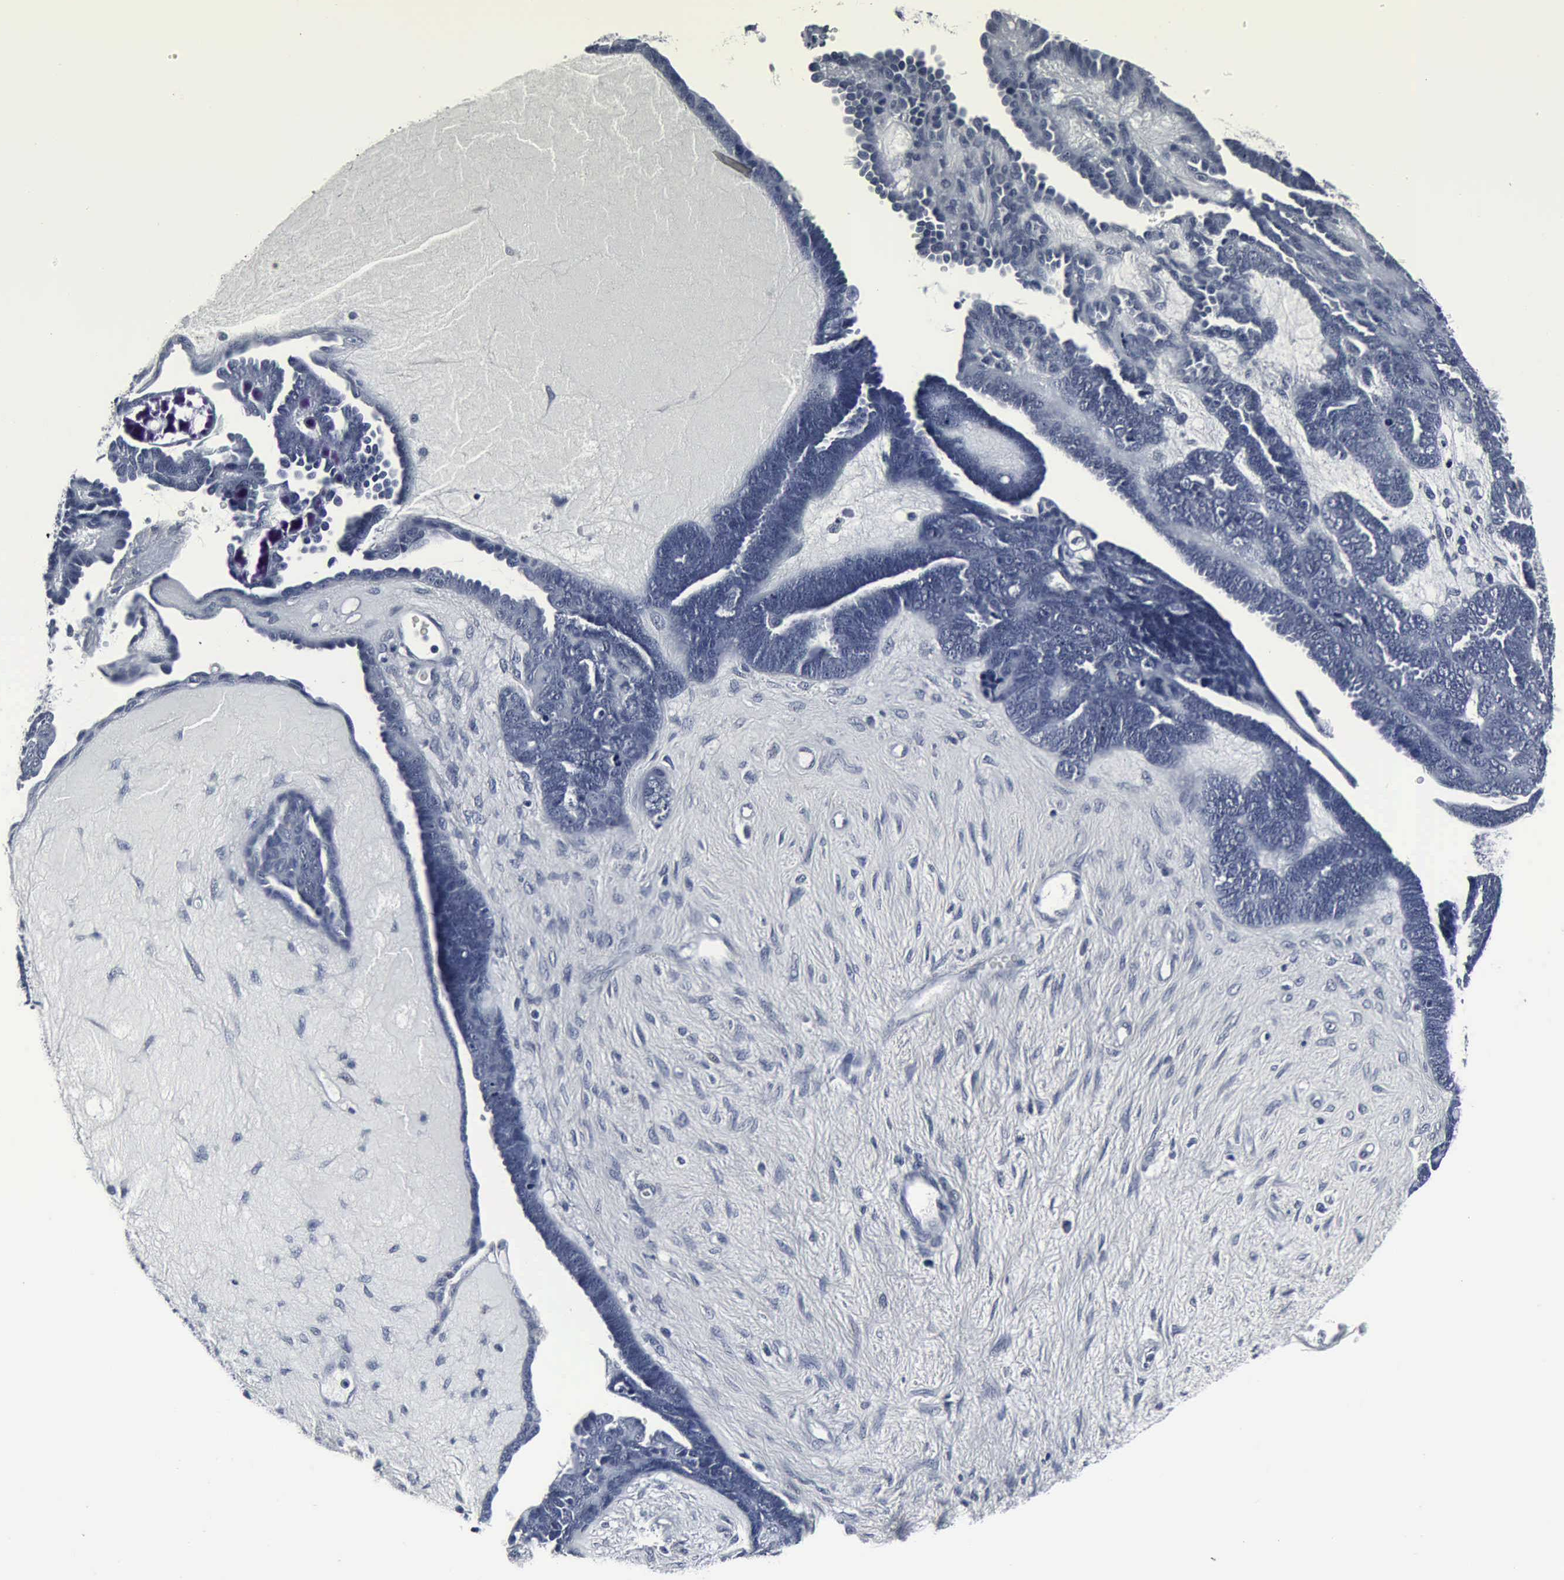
{"staining": {"intensity": "negative", "quantity": "none", "location": "none"}, "tissue": "endometrial cancer", "cell_type": "Tumor cells", "image_type": "cancer", "snomed": [{"axis": "morphology", "description": "Neoplasm, malignant, NOS"}, {"axis": "topography", "description": "Endometrium"}], "caption": "Tumor cells show no significant positivity in endometrial cancer (neoplasm (malignant)).", "gene": "SNAP25", "patient": {"sex": "female", "age": 74}}